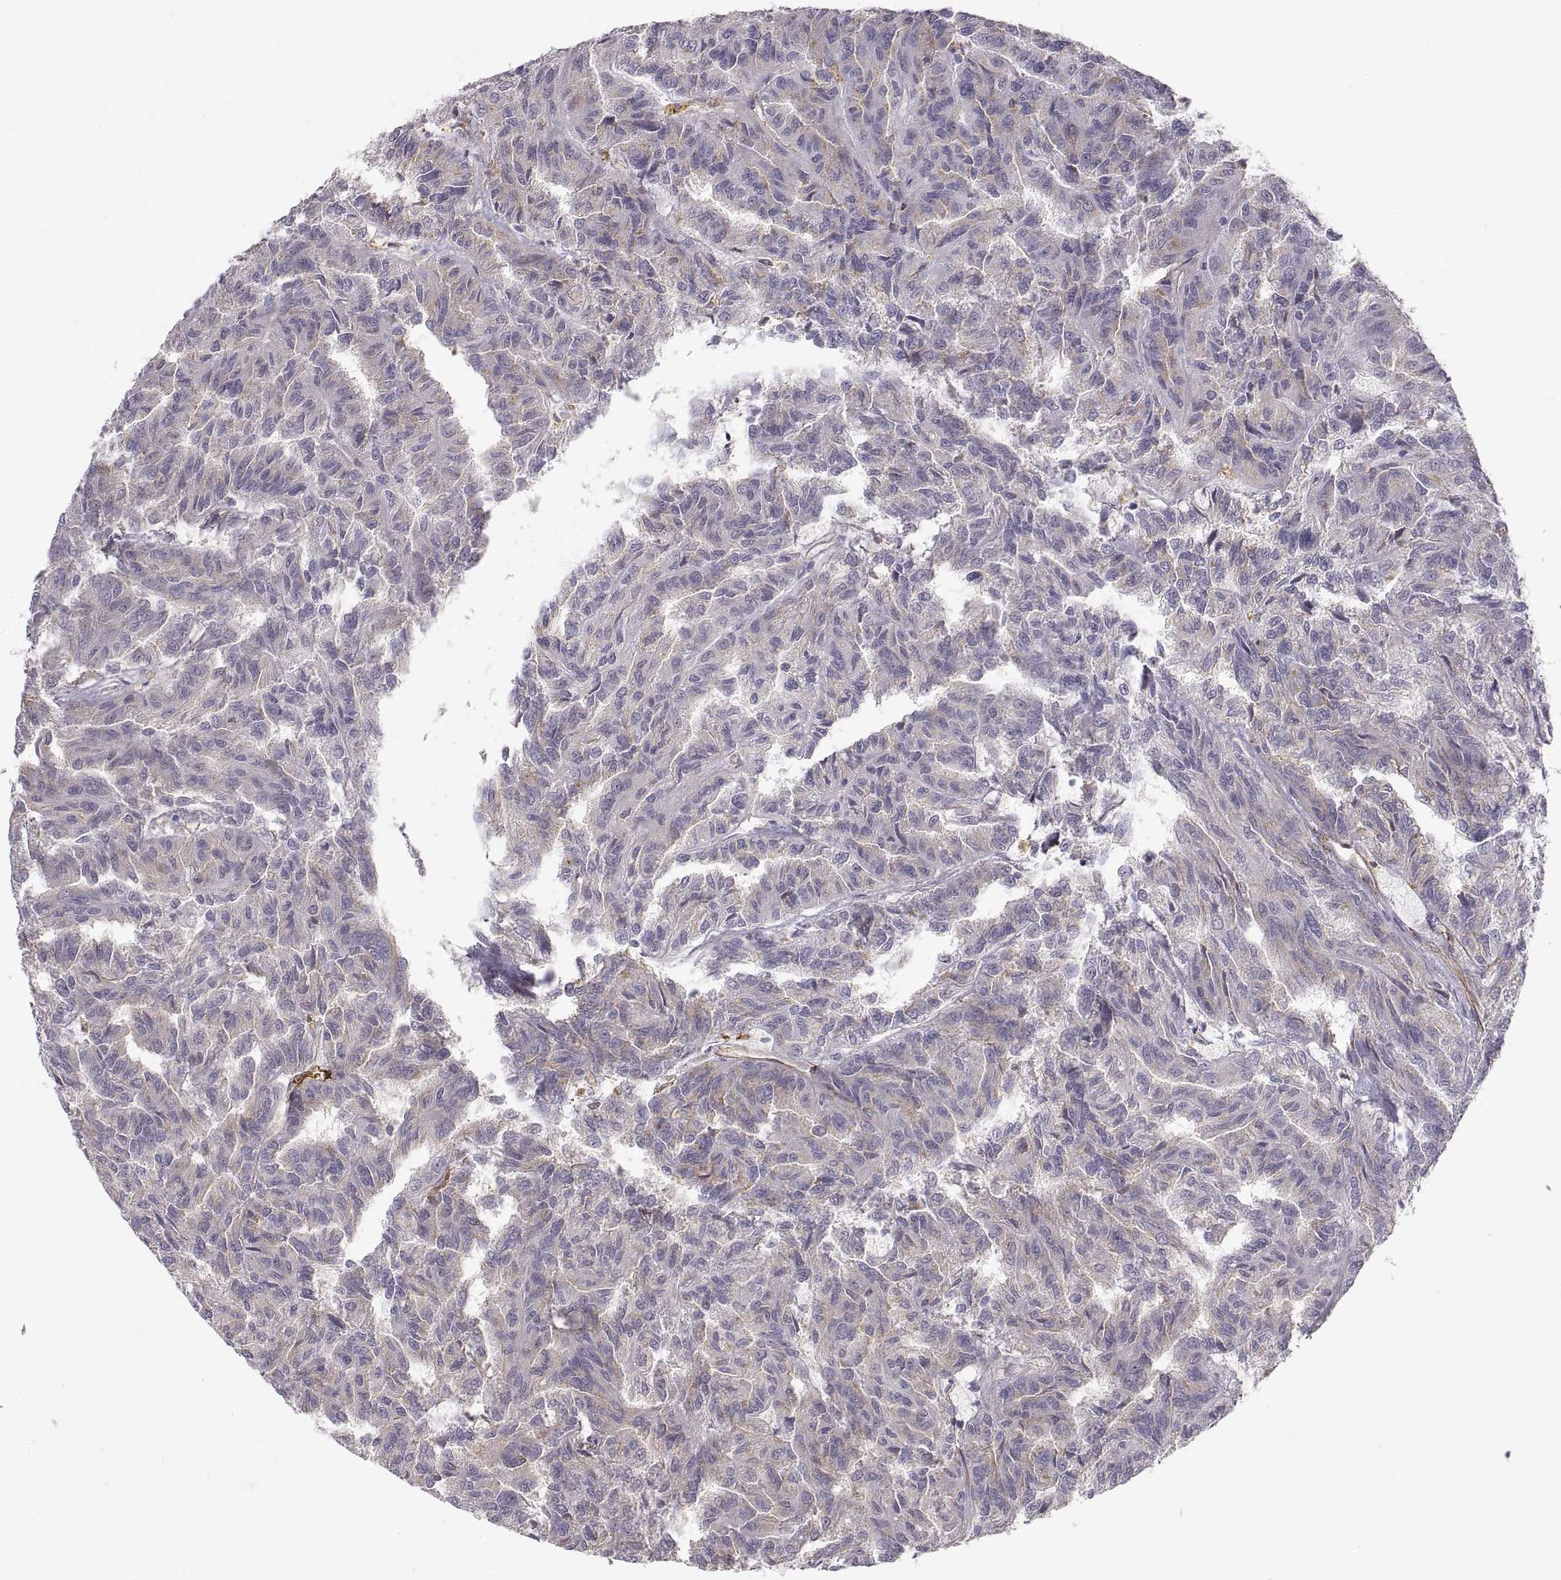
{"staining": {"intensity": "negative", "quantity": "none", "location": "none"}, "tissue": "renal cancer", "cell_type": "Tumor cells", "image_type": "cancer", "snomed": [{"axis": "morphology", "description": "Adenocarcinoma, NOS"}, {"axis": "topography", "description": "Kidney"}], "caption": "IHC of human renal adenocarcinoma exhibits no positivity in tumor cells.", "gene": "PGM5", "patient": {"sex": "male", "age": 79}}